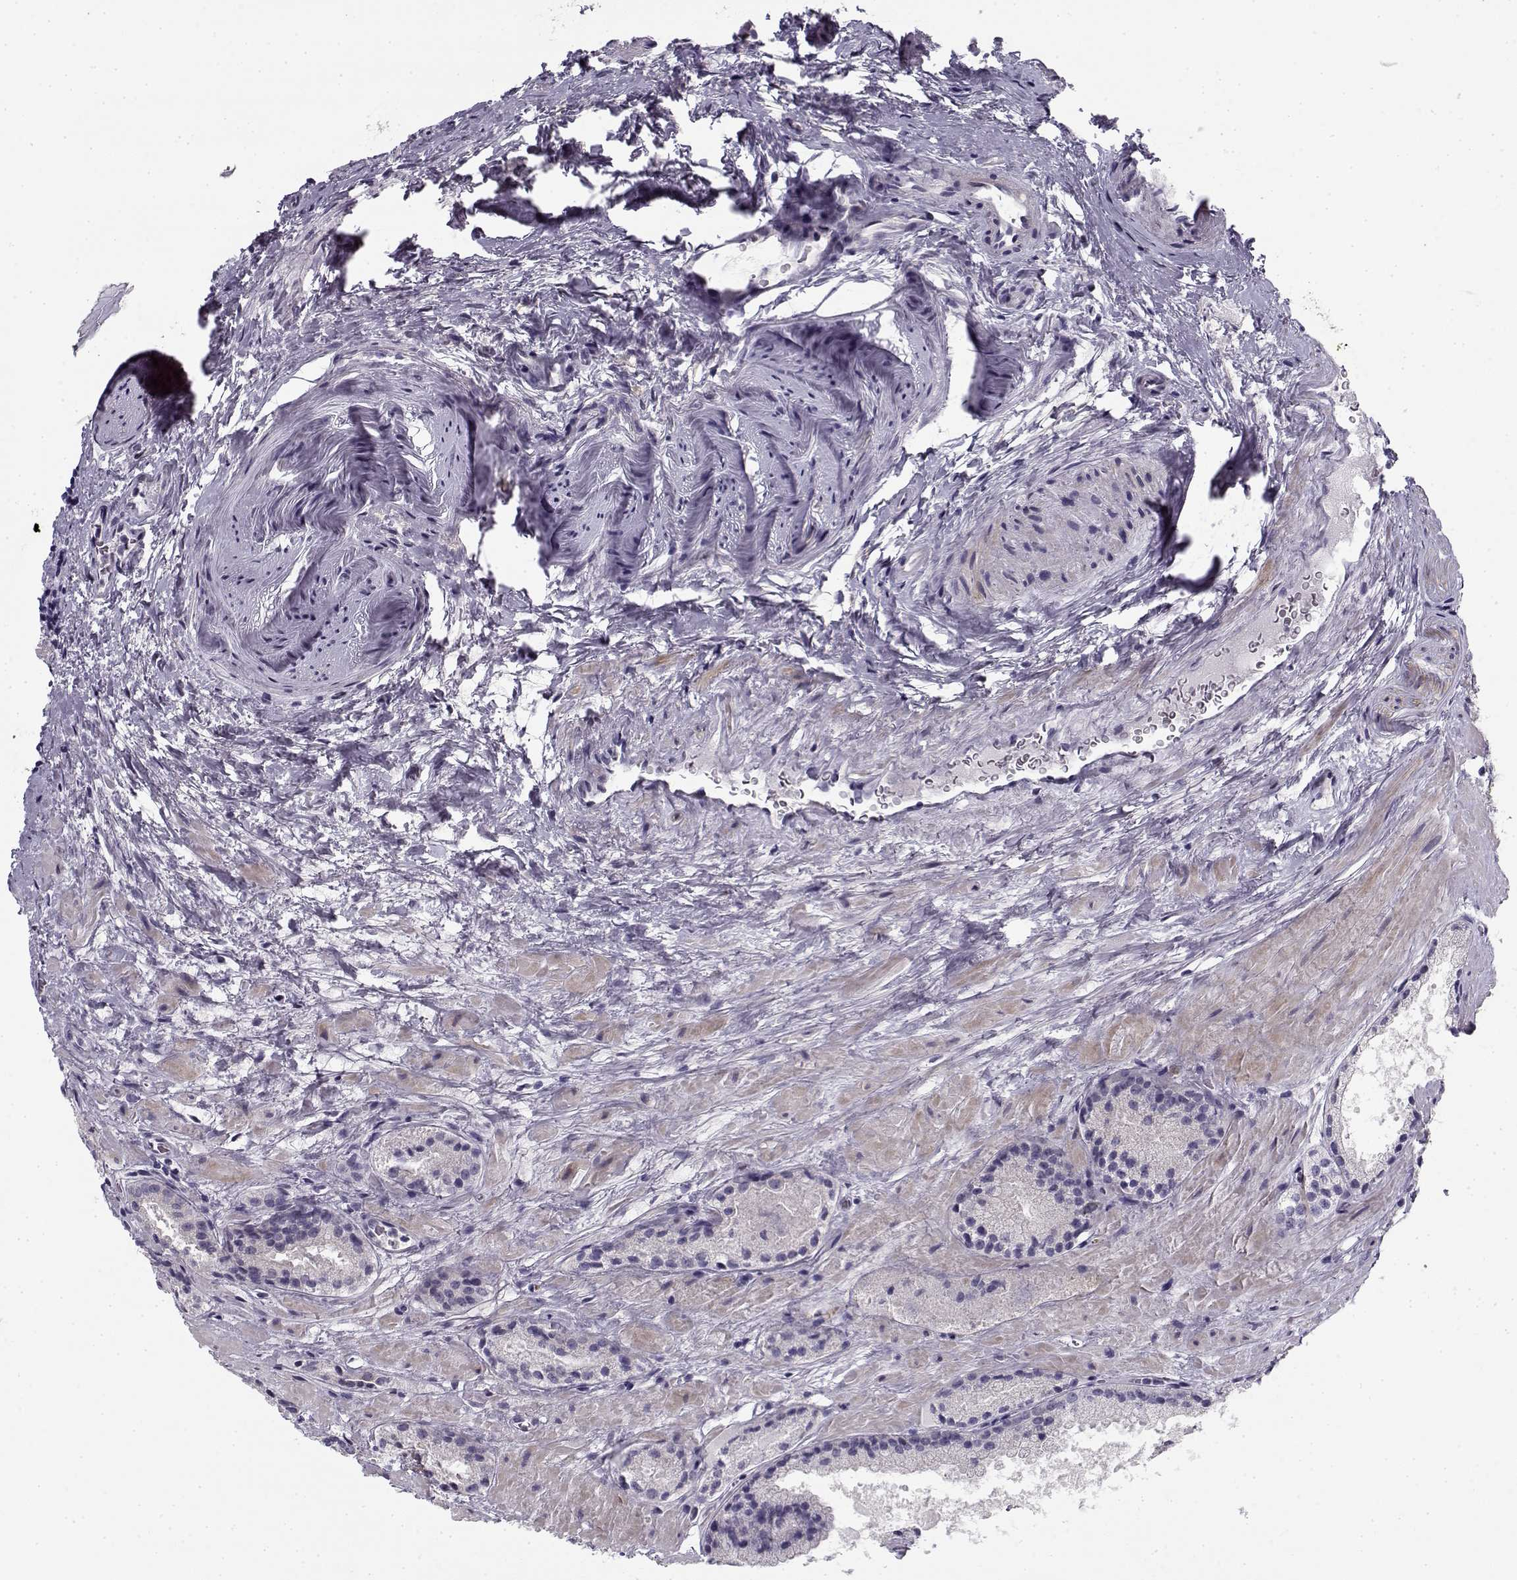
{"staining": {"intensity": "negative", "quantity": "none", "location": "none"}, "tissue": "prostate cancer", "cell_type": "Tumor cells", "image_type": "cancer", "snomed": [{"axis": "morphology", "description": "Adenocarcinoma, NOS"}, {"axis": "morphology", "description": "Adenocarcinoma, High grade"}, {"axis": "topography", "description": "Prostate"}], "caption": "An IHC micrograph of prostate cancer (adenocarcinoma) is shown. There is no staining in tumor cells of prostate cancer (adenocarcinoma). Nuclei are stained in blue.", "gene": "CREB3L3", "patient": {"sex": "male", "age": 62}}